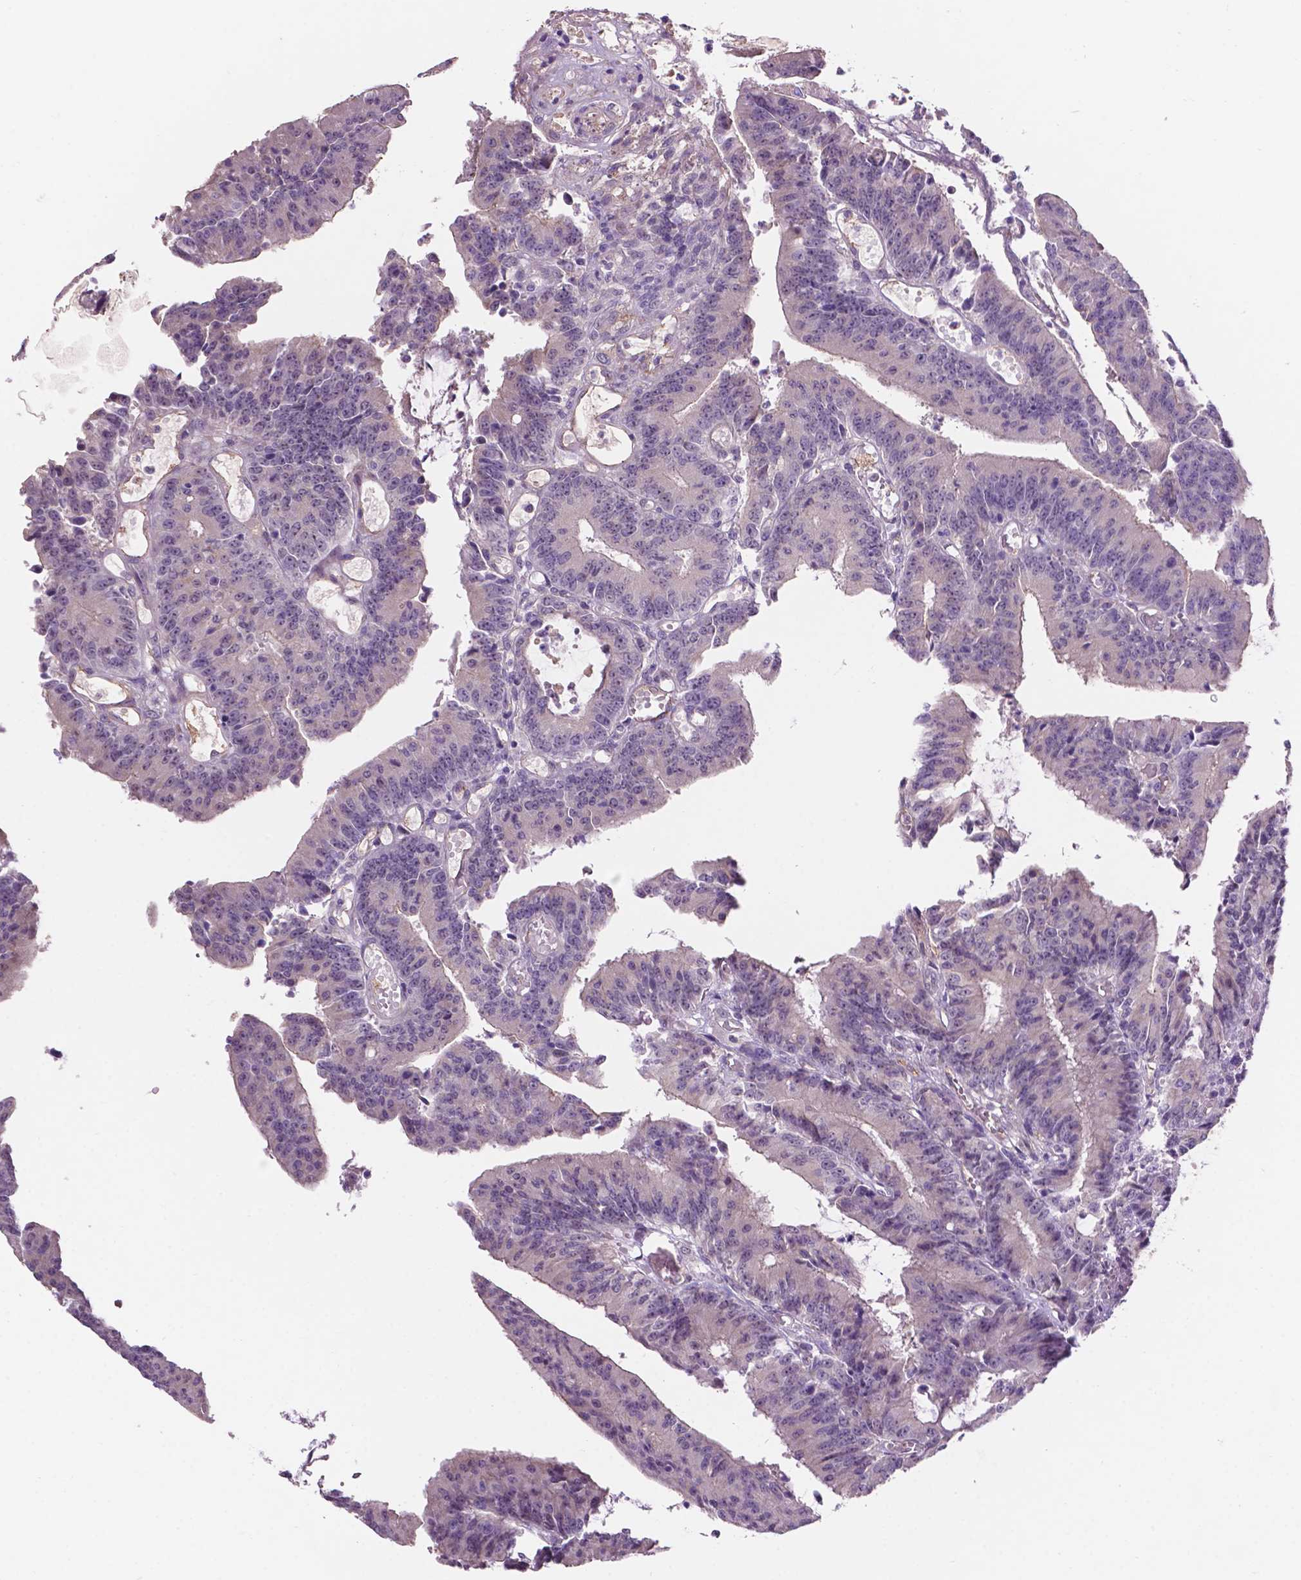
{"staining": {"intensity": "negative", "quantity": "none", "location": "none"}, "tissue": "colorectal cancer", "cell_type": "Tumor cells", "image_type": "cancer", "snomed": [{"axis": "morphology", "description": "Adenocarcinoma, NOS"}, {"axis": "topography", "description": "Colon"}], "caption": "An IHC histopathology image of adenocarcinoma (colorectal) is shown. There is no staining in tumor cells of adenocarcinoma (colorectal). Brightfield microscopy of immunohistochemistry stained with DAB (3,3'-diaminobenzidine) (brown) and hematoxylin (blue), captured at high magnification.", "gene": "ARL5C", "patient": {"sex": "female", "age": 78}}